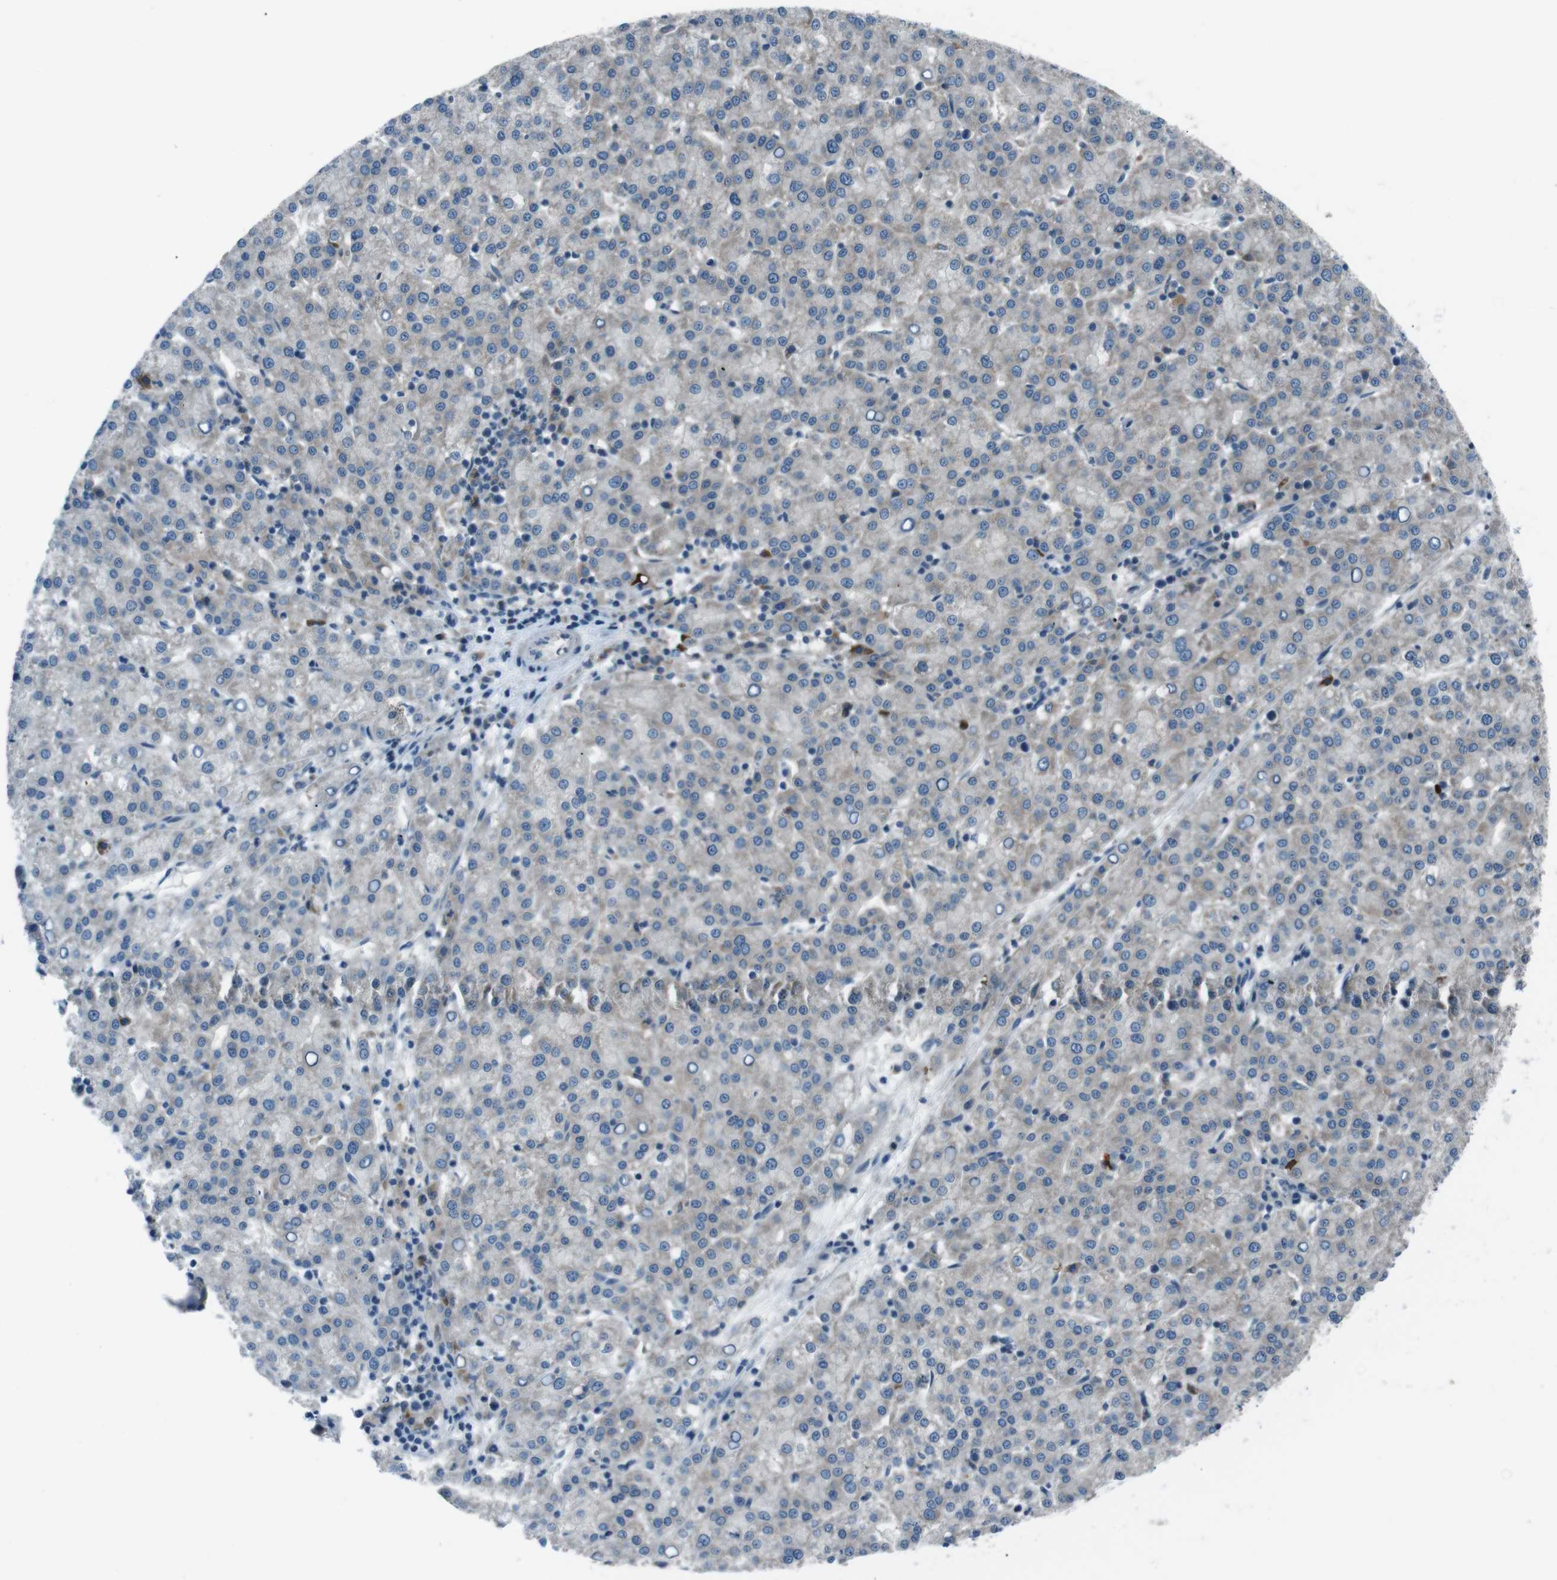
{"staining": {"intensity": "negative", "quantity": "none", "location": "none"}, "tissue": "liver cancer", "cell_type": "Tumor cells", "image_type": "cancer", "snomed": [{"axis": "morphology", "description": "Carcinoma, Hepatocellular, NOS"}, {"axis": "topography", "description": "Liver"}], "caption": "High magnification brightfield microscopy of liver cancer (hepatocellular carcinoma) stained with DAB (brown) and counterstained with hematoxylin (blue): tumor cells show no significant positivity. Nuclei are stained in blue.", "gene": "SLC27A4", "patient": {"sex": "female", "age": 58}}